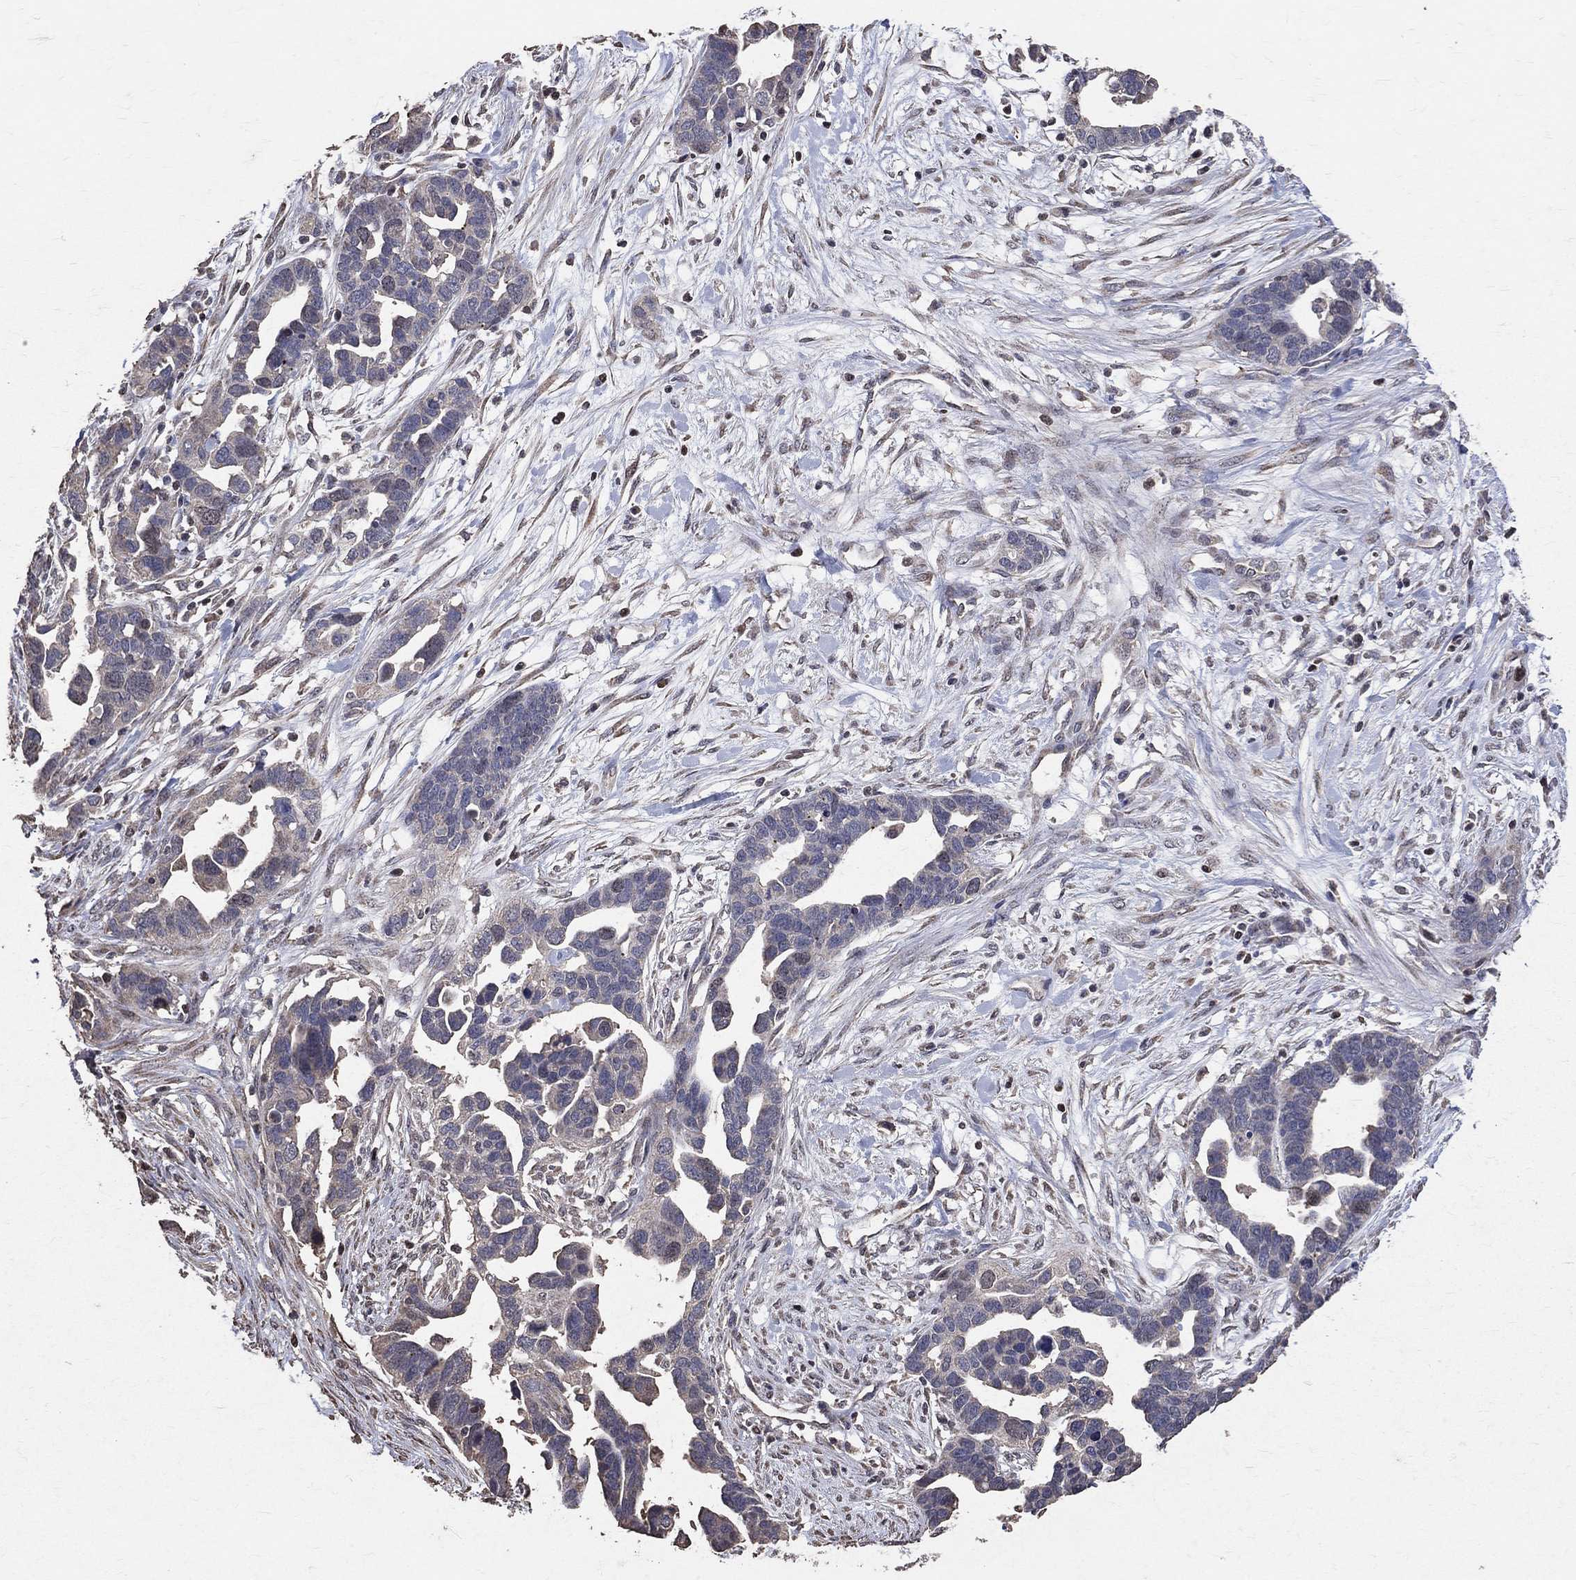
{"staining": {"intensity": "negative", "quantity": "none", "location": "none"}, "tissue": "ovarian cancer", "cell_type": "Tumor cells", "image_type": "cancer", "snomed": [{"axis": "morphology", "description": "Cystadenocarcinoma, serous, NOS"}, {"axis": "topography", "description": "Ovary"}], "caption": "Ovarian serous cystadenocarcinoma was stained to show a protein in brown. There is no significant staining in tumor cells.", "gene": "LY6K", "patient": {"sex": "female", "age": 54}}